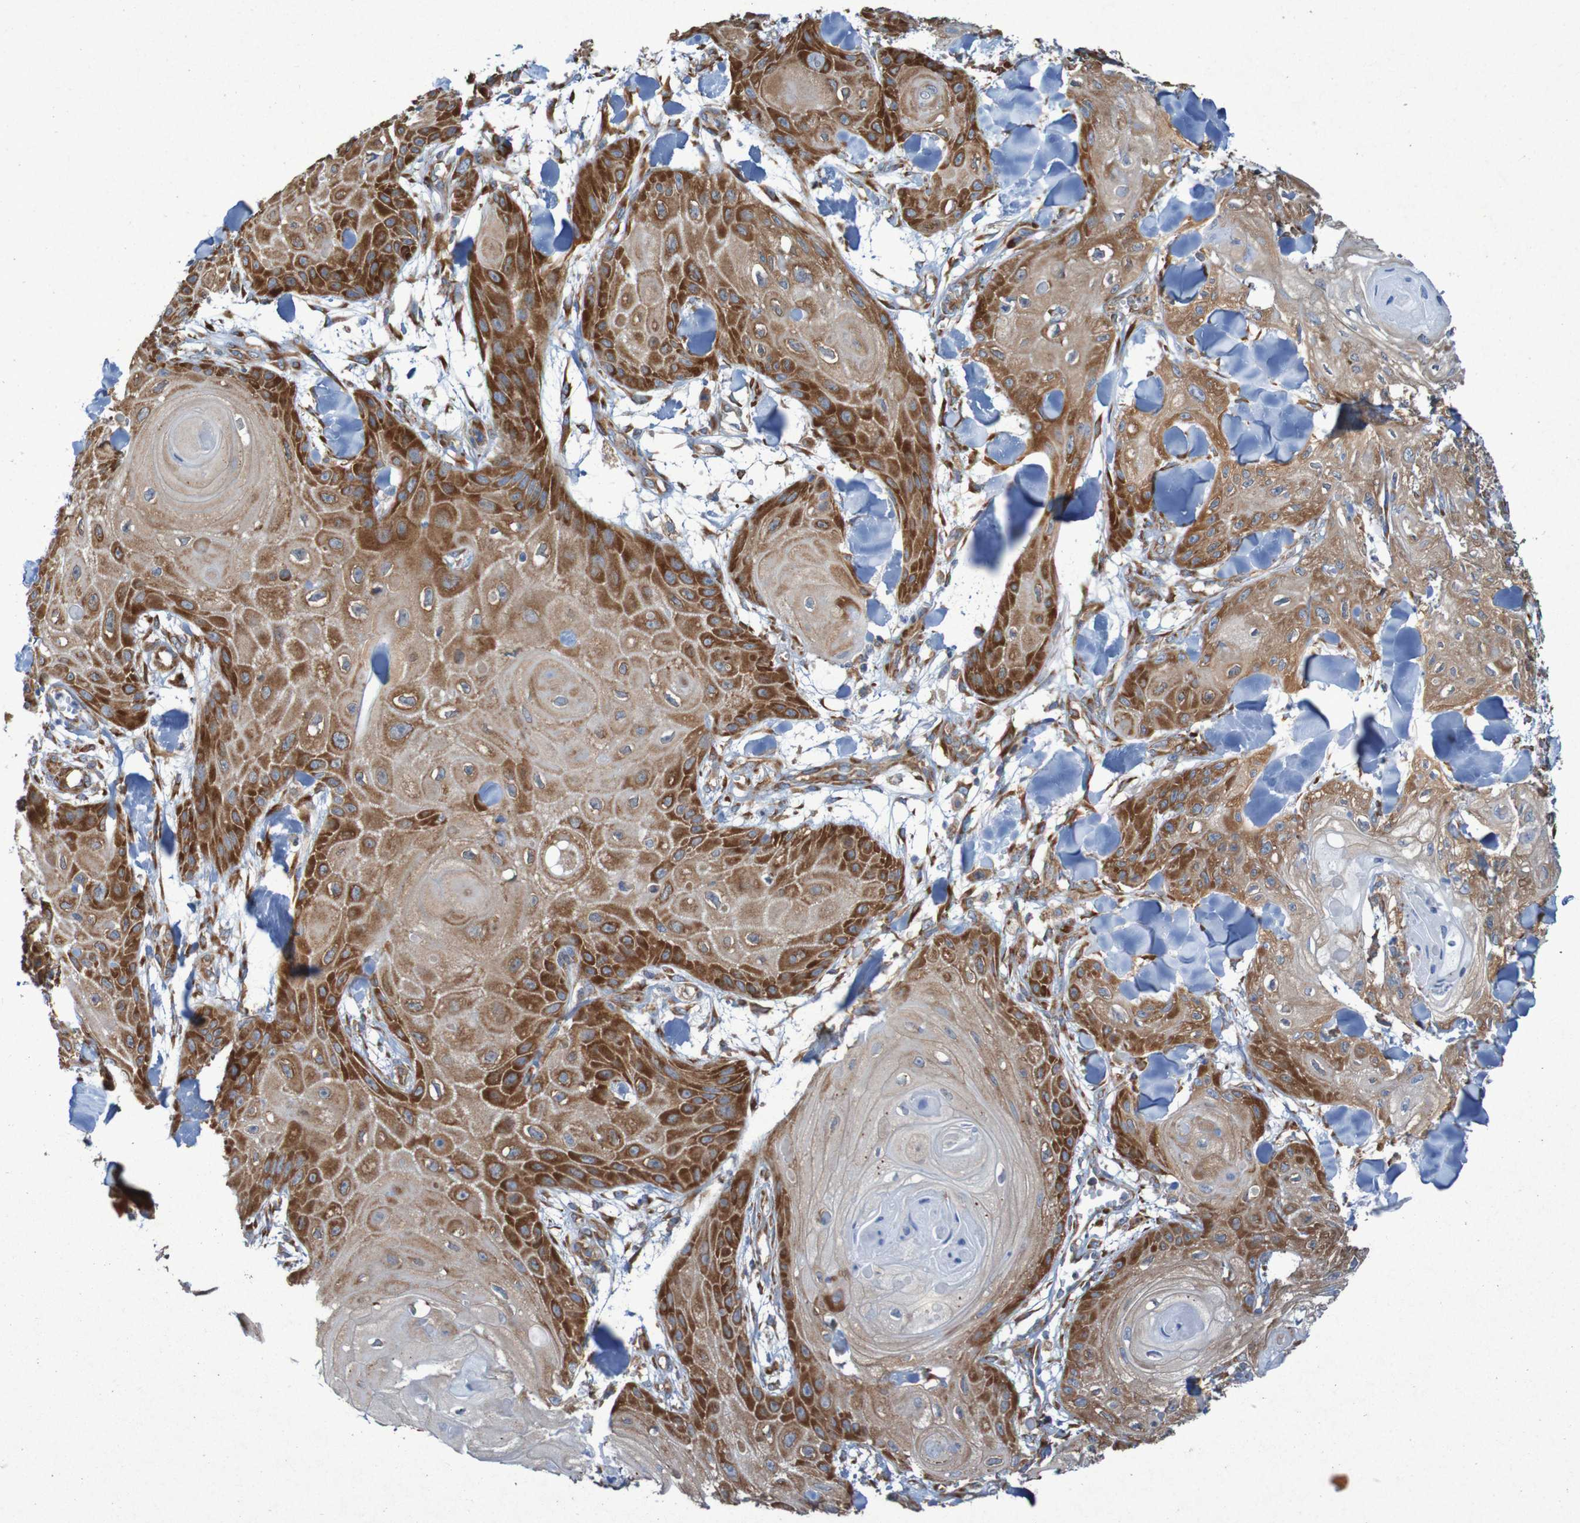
{"staining": {"intensity": "strong", "quantity": ">75%", "location": "cytoplasmic/membranous"}, "tissue": "skin cancer", "cell_type": "Tumor cells", "image_type": "cancer", "snomed": [{"axis": "morphology", "description": "Squamous cell carcinoma, NOS"}, {"axis": "topography", "description": "Skin"}], "caption": "A brown stain labels strong cytoplasmic/membranous staining of a protein in human squamous cell carcinoma (skin) tumor cells.", "gene": "RPL10", "patient": {"sex": "male", "age": 74}}